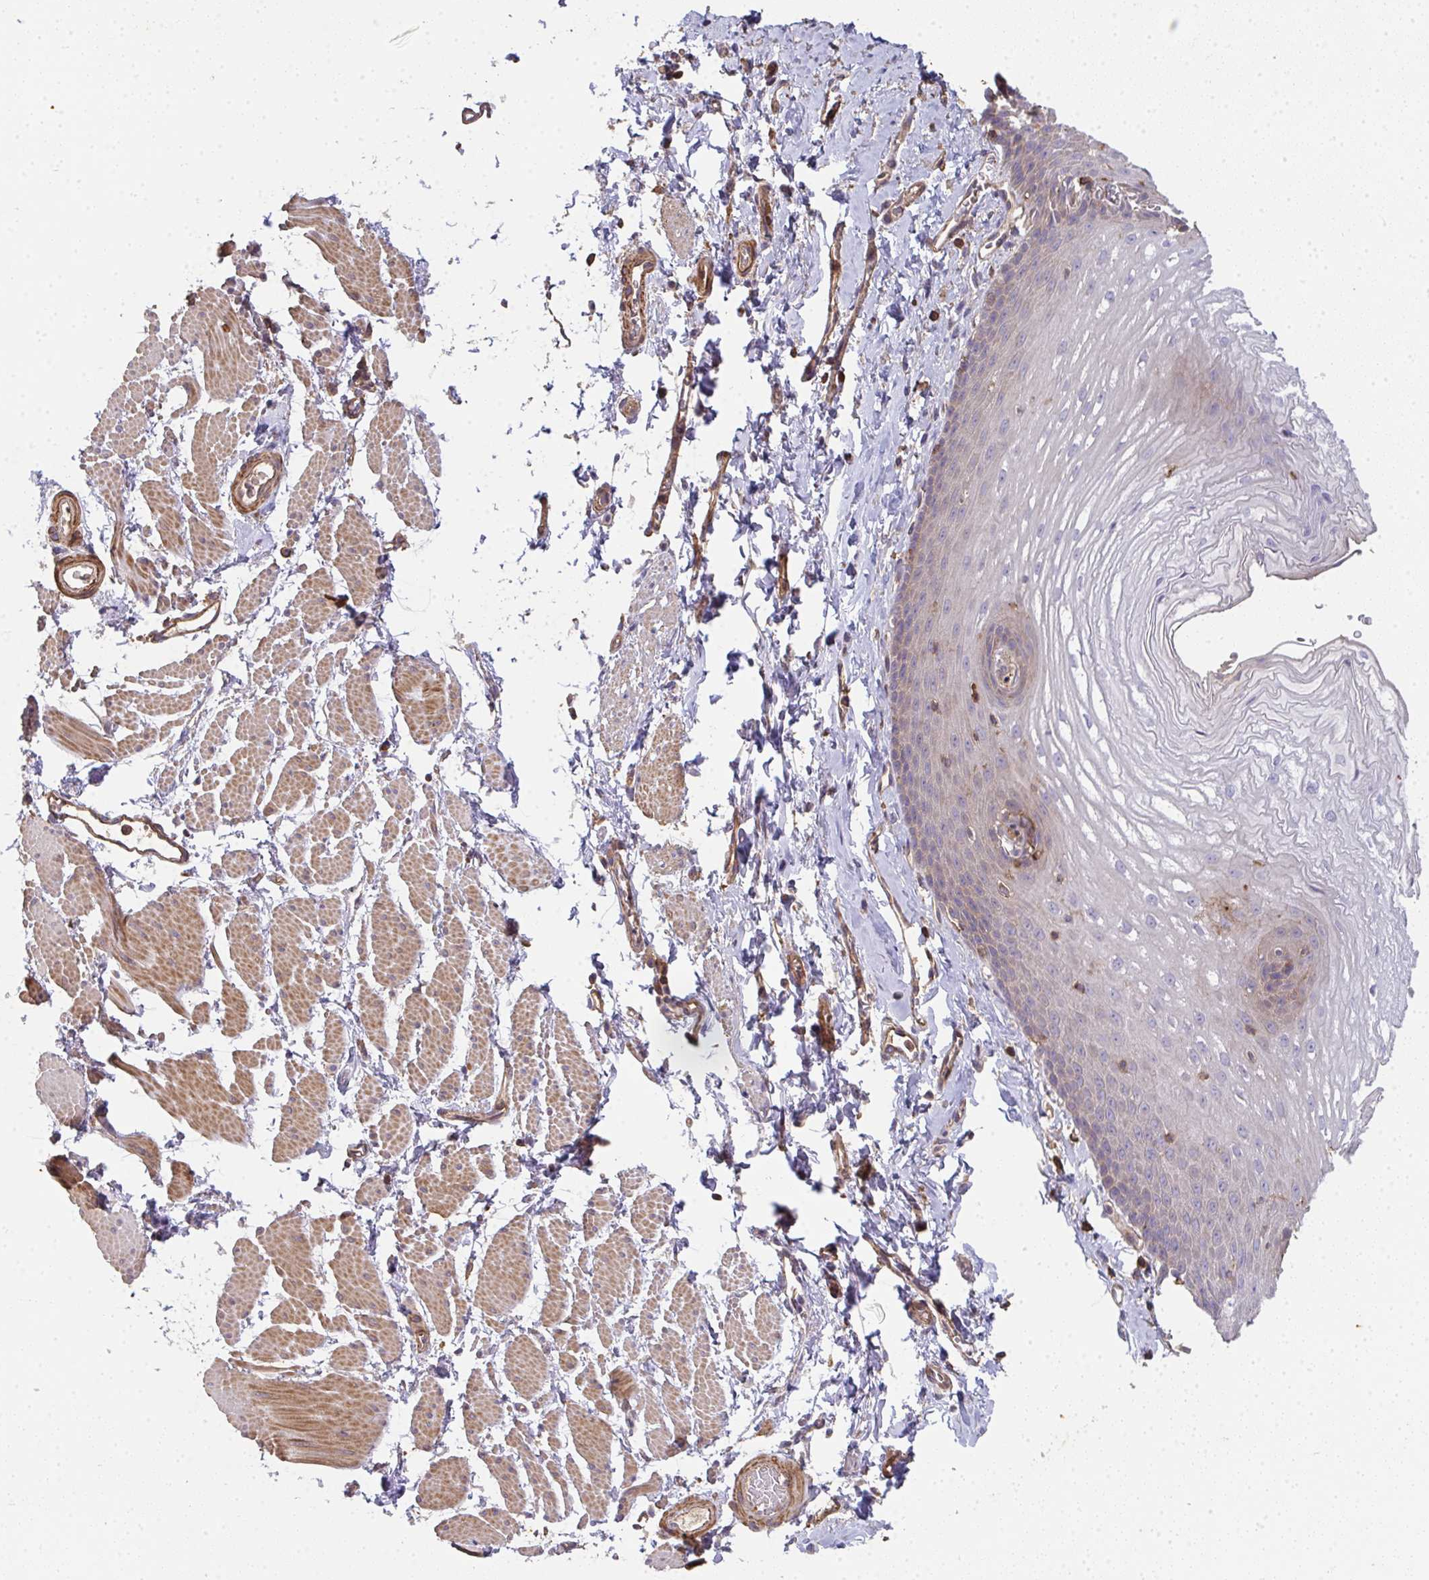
{"staining": {"intensity": "negative", "quantity": "none", "location": "none"}, "tissue": "esophagus", "cell_type": "Squamous epithelial cells", "image_type": "normal", "snomed": [{"axis": "morphology", "description": "Normal tissue, NOS"}, {"axis": "topography", "description": "Esophagus"}], "caption": "Immunohistochemistry (IHC) of unremarkable human esophagus shows no staining in squamous epithelial cells.", "gene": "TNMD", "patient": {"sex": "male", "age": 70}}